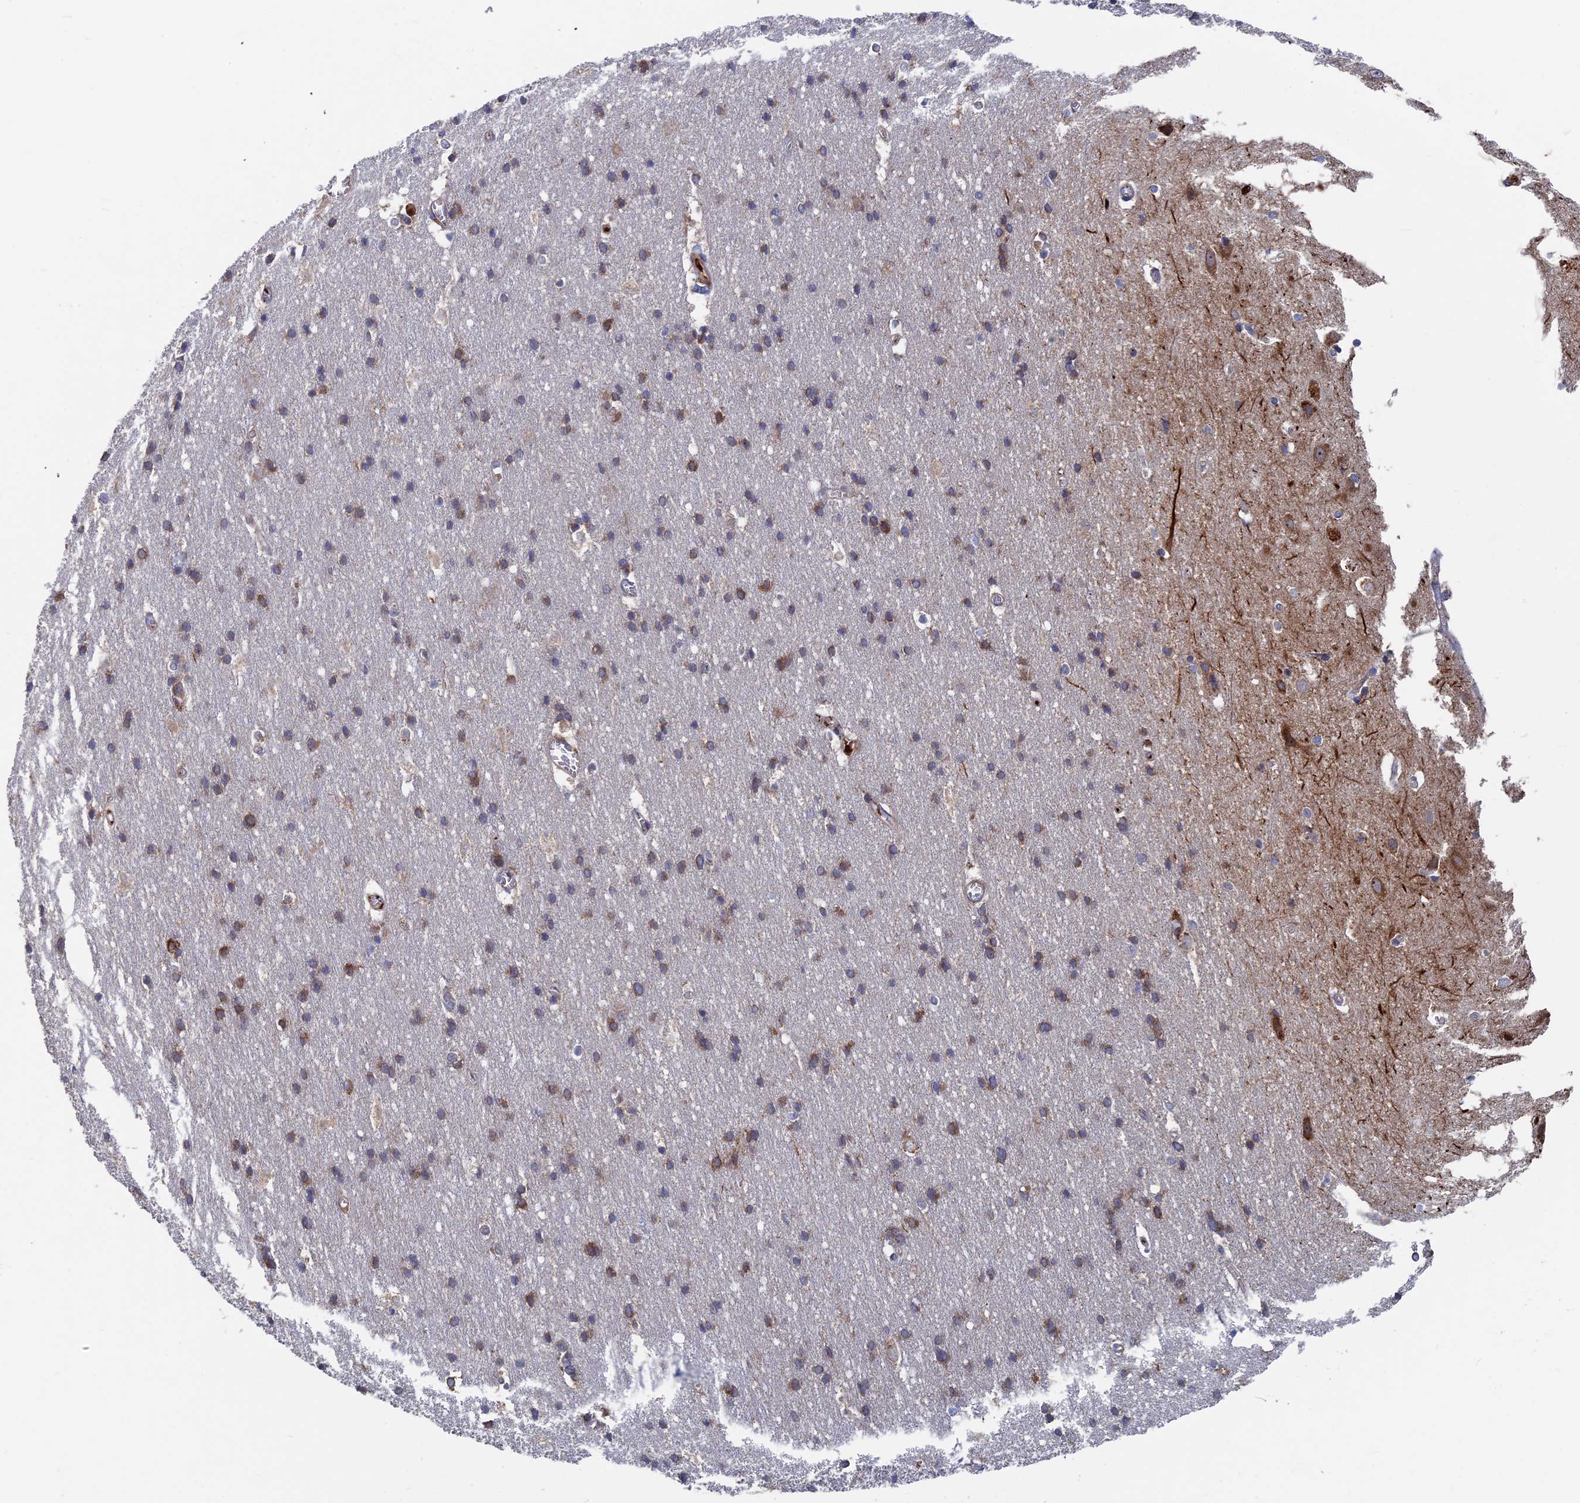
{"staining": {"intensity": "negative", "quantity": "none", "location": "none"}, "tissue": "cerebral cortex", "cell_type": "Endothelial cells", "image_type": "normal", "snomed": [{"axis": "morphology", "description": "Normal tissue, NOS"}, {"axis": "topography", "description": "Cerebral cortex"}], "caption": "Histopathology image shows no significant protein expression in endothelial cells of normal cerebral cortex. The staining was performed using DAB to visualize the protein expression in brown, while the nuclei were stained in blue with hematoxylin (Magnification: 20x).", "gene": "DNAJC3", "patient": {"sex": "male", "age": 54}}